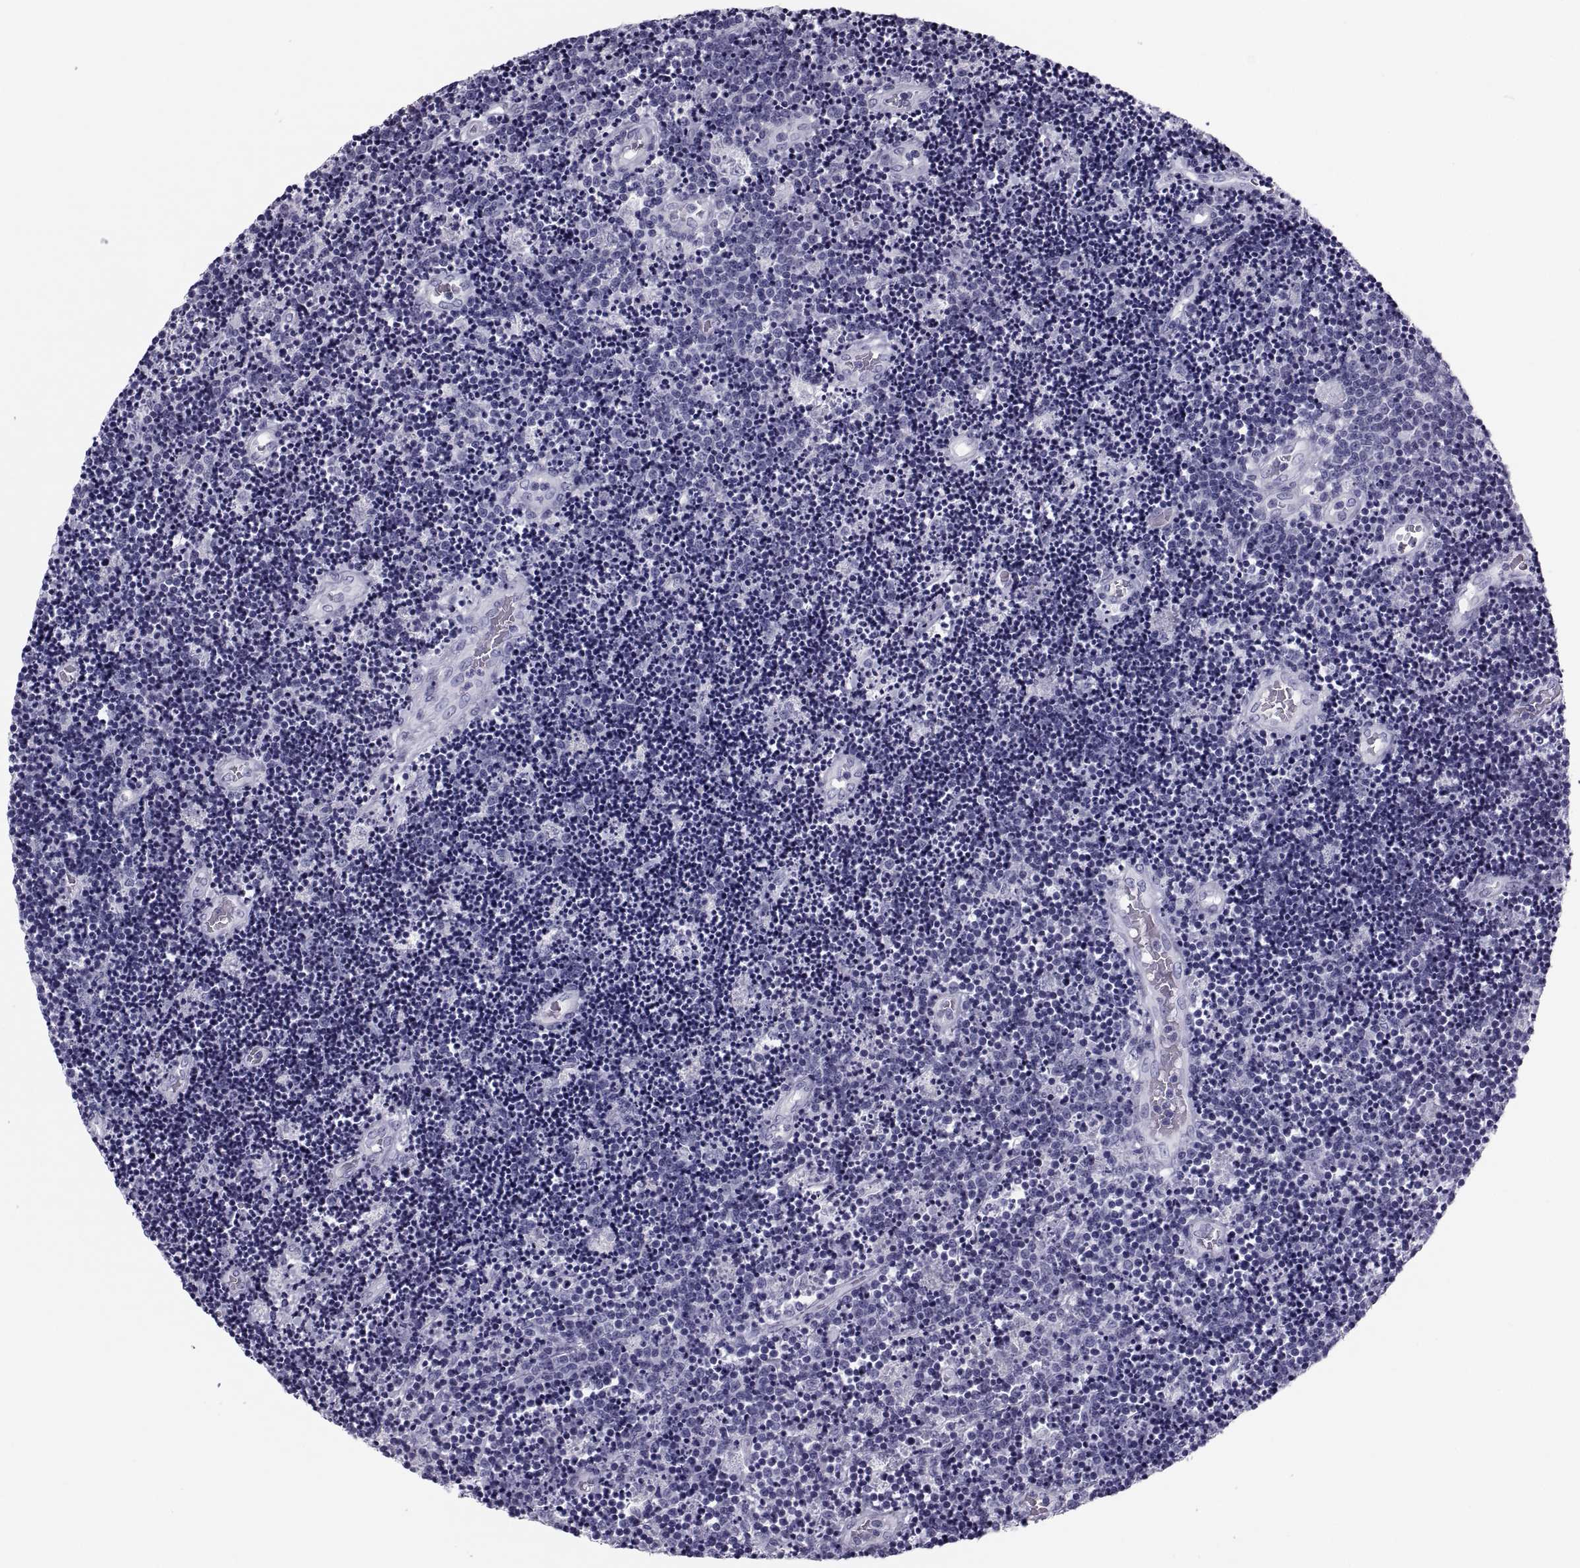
{"staining": {"intensity": "negative", "quantity": "none", "location": "none"}, "tissue": "lymphoma", "cell_type": "Tumor cells", "image_type": "cancer", "snomed": [{"axis": "morphology", "description": "Malignant lymphoma, non-Hodgkin's type, Low grade"}, {"axis": "topography", "description": "Brain"}], "caption": "Tumor cells are negative for brown protein staining in lymphoma.", "gene": "CRISP1", "patient": {"sex": "female", "age": 66}}